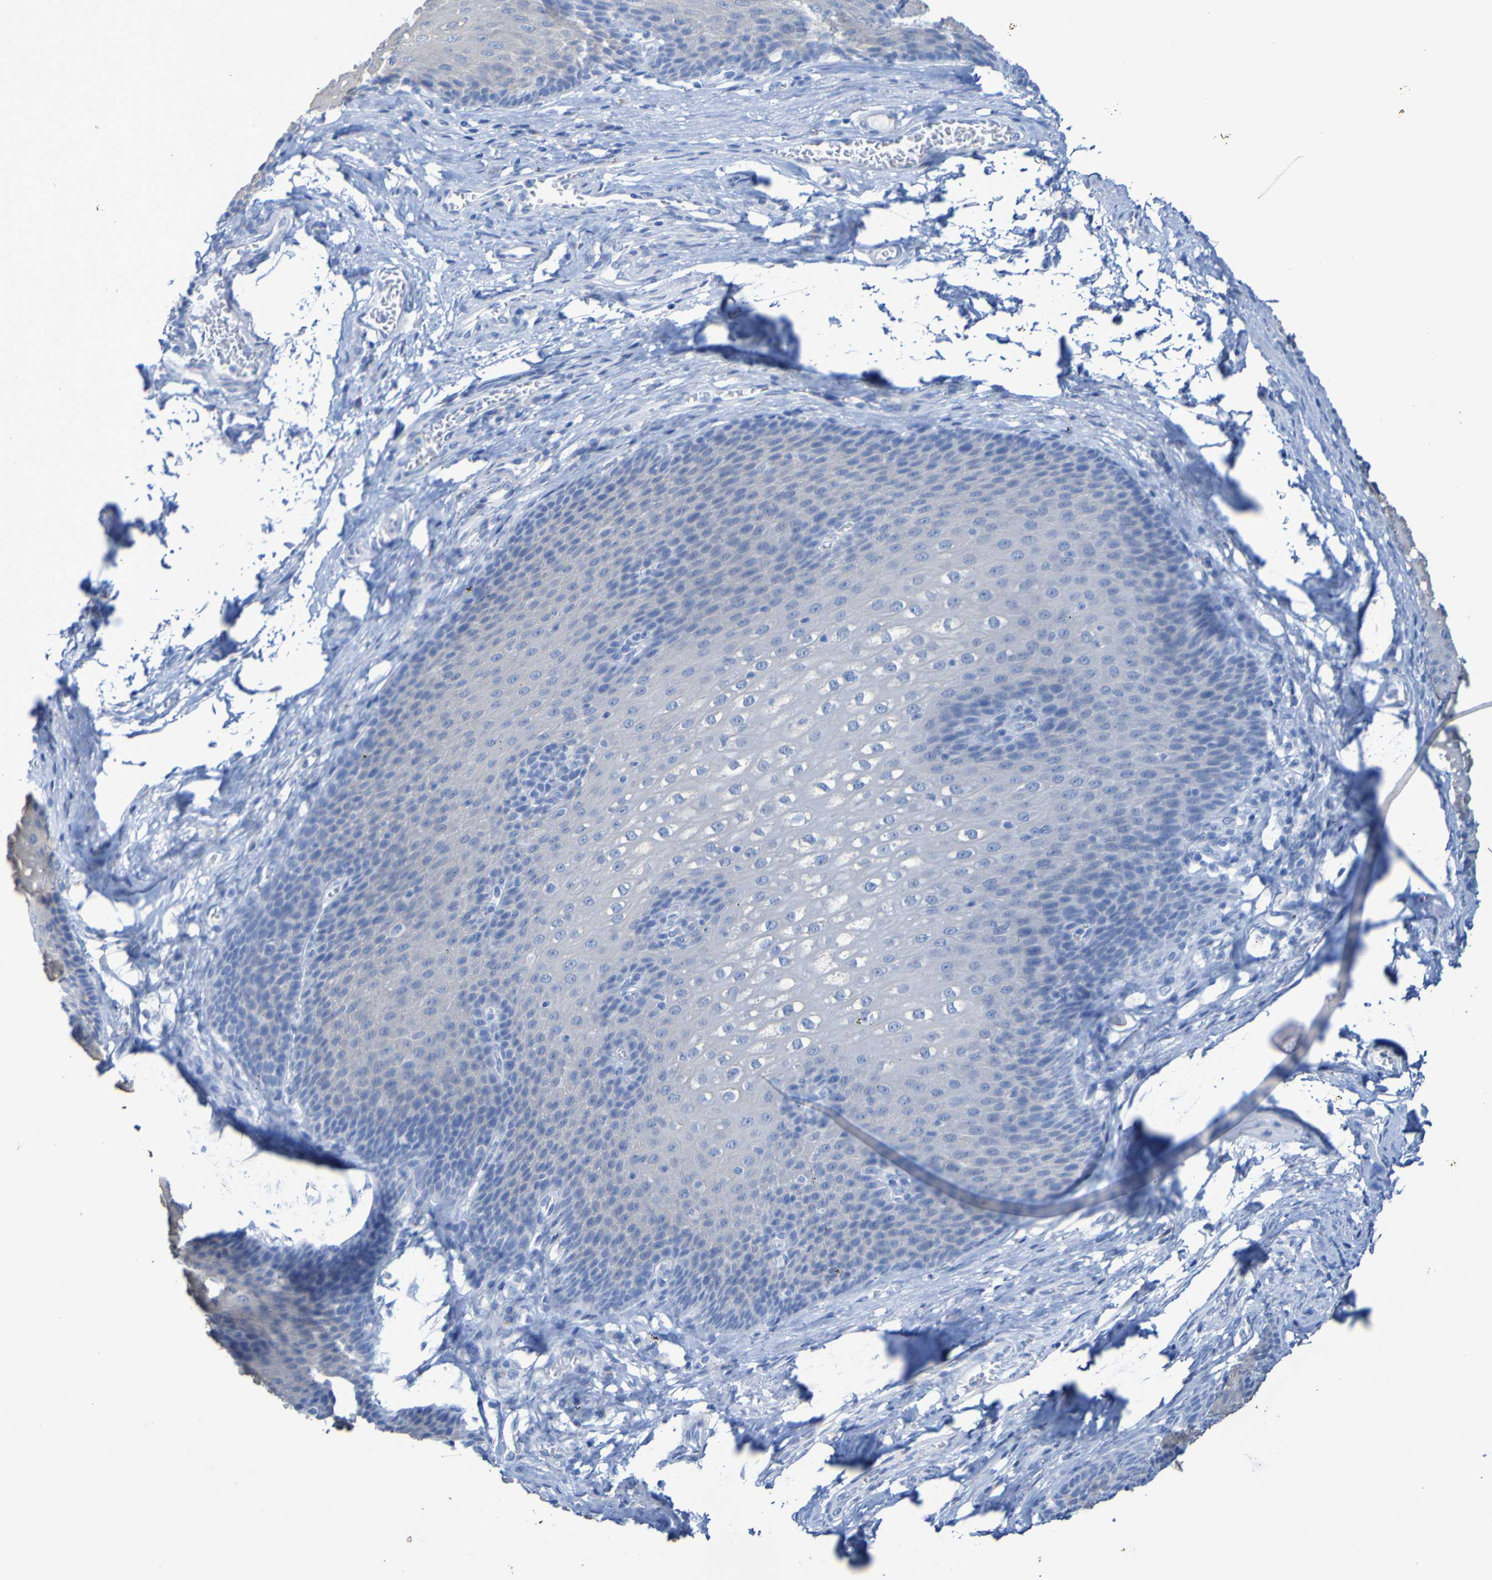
{"staining": {"intensity": "negative", "quantity": "none", "location": "none"}, "tissue": "esophagus", "cell_type": "Squamous epithelial cells", "image_type": "normal", "snomed": [{"axis": "morphology", "description": "Normal tissue, NOS"}, {"axis": "topography", "description": "Esophagus"}], "caption": "Immunohistochemistry (IHC) histopathology image of unremarkable esophagus: human esophagus stained with DAB (3,3'-diaminobenzidine) exhibits no significant protein positivity in squamous epithelial cells.", "gene": "ACMSD", "patient": {"sex": "male", "age": 48}}